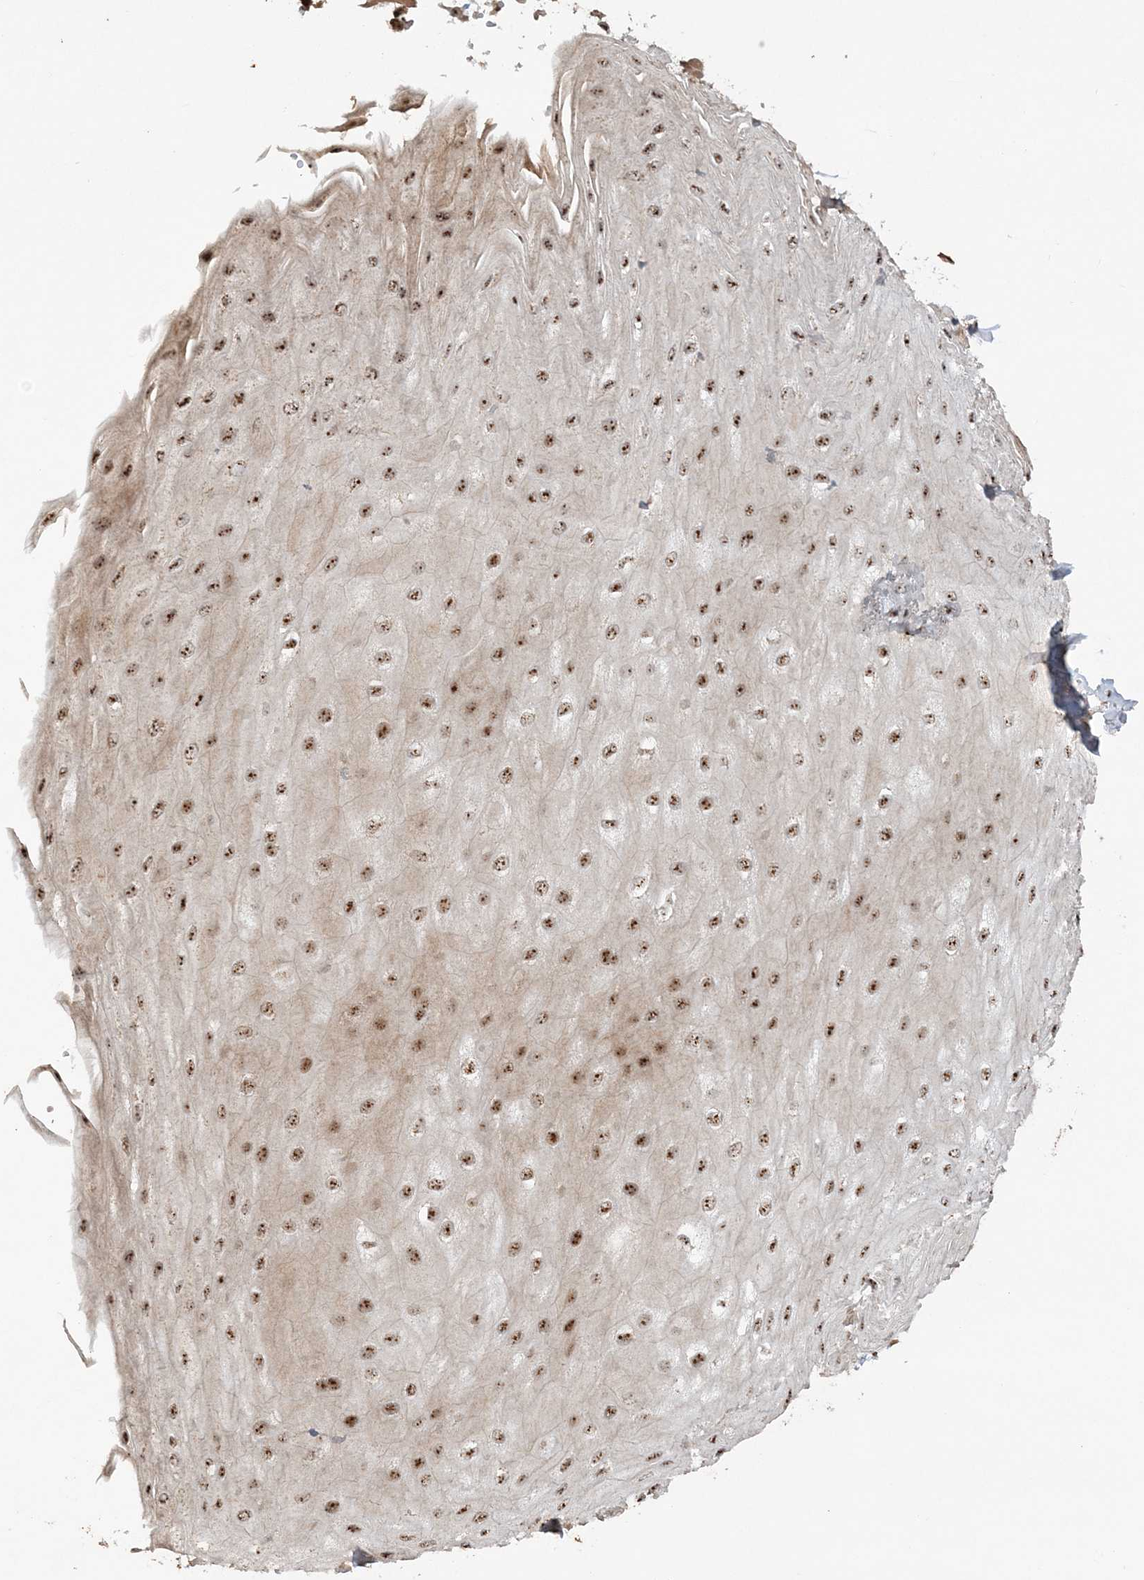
{"staining": {"intensity": "moderate", "quantity": ">75%", "location": "nuclear"}, "tissue": "esophagus", "cell_type": "Squamous epithelial cells", "image_type": "normal", "snomed": [{"axis": "morphology", "description": "Normal tissue, NOS"}, {"axis": "topography", "description": "Esophagus"}], "caption": "This photomicrograph demonstrates benign esophagus stained with immunohistochemistry to label a protein in brown. The nuclear of squamous epithelial cells show moderate positivity for the protein. Nuclei are counter-stained blue.", "gene": "POLR3B", "patient": {"sex": "male", "age": 60}}